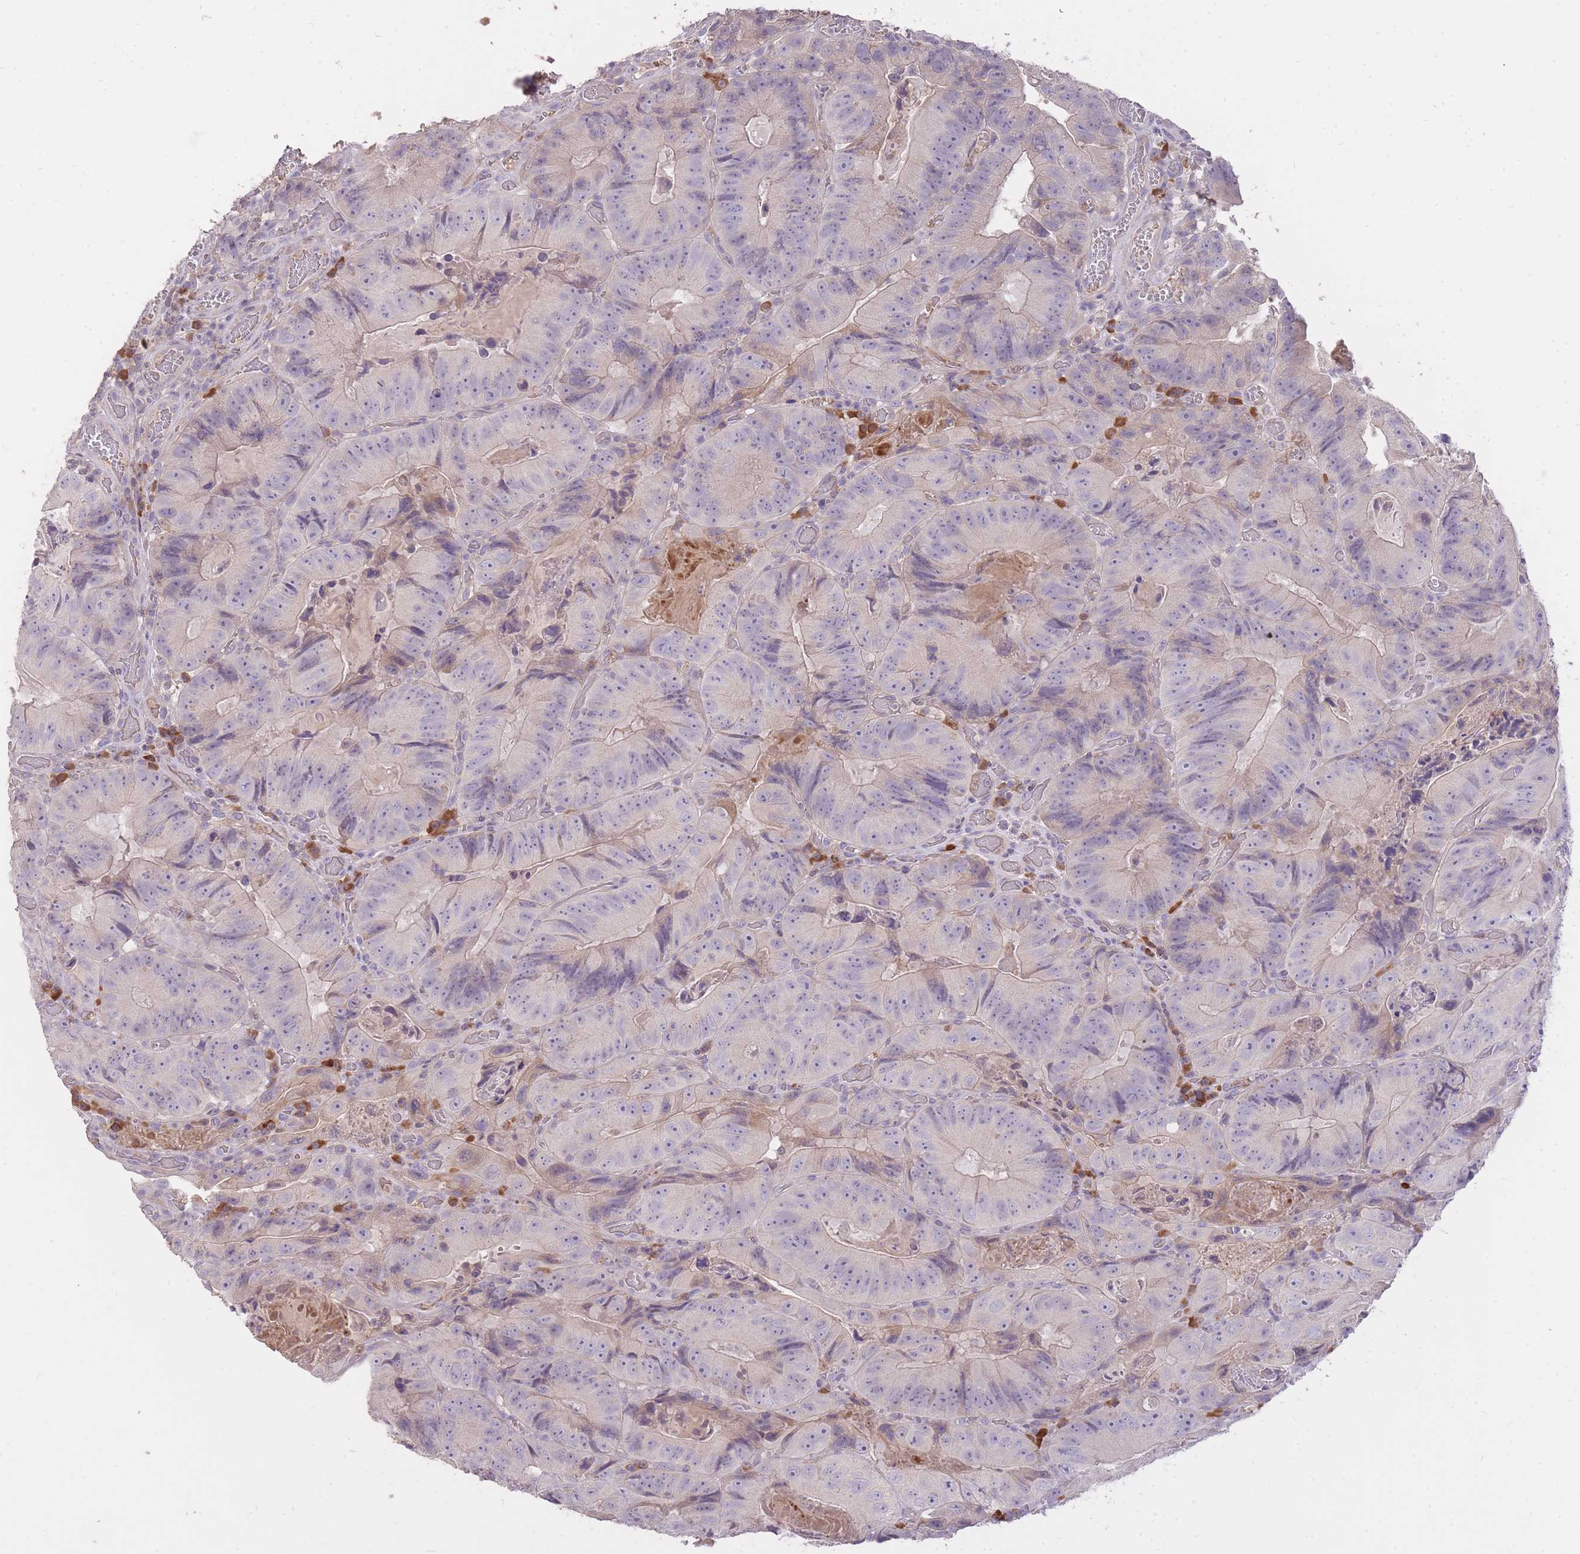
{"staining": {"intensity": "negative", "quantity": "none", "location": "none"}, "tissue": "colorectal cancer", "cell_type": "Tumor cells", "image_type": "cancer", "snomed": [{"axis": "morphology", "description": "Adenocarcinoma, NOS"}, {"axis": "topography", "description": "Colon"}], "caption": "Immunohistochemistry (IHC) photomicrograph of neoplastic tissue: human adenocarcinoma (colorectal) stained with DAB reveals no significant protein positivity in tumor cells.", "gene": "FRG2C", "patient": {"sex": "female", "age": 86}}